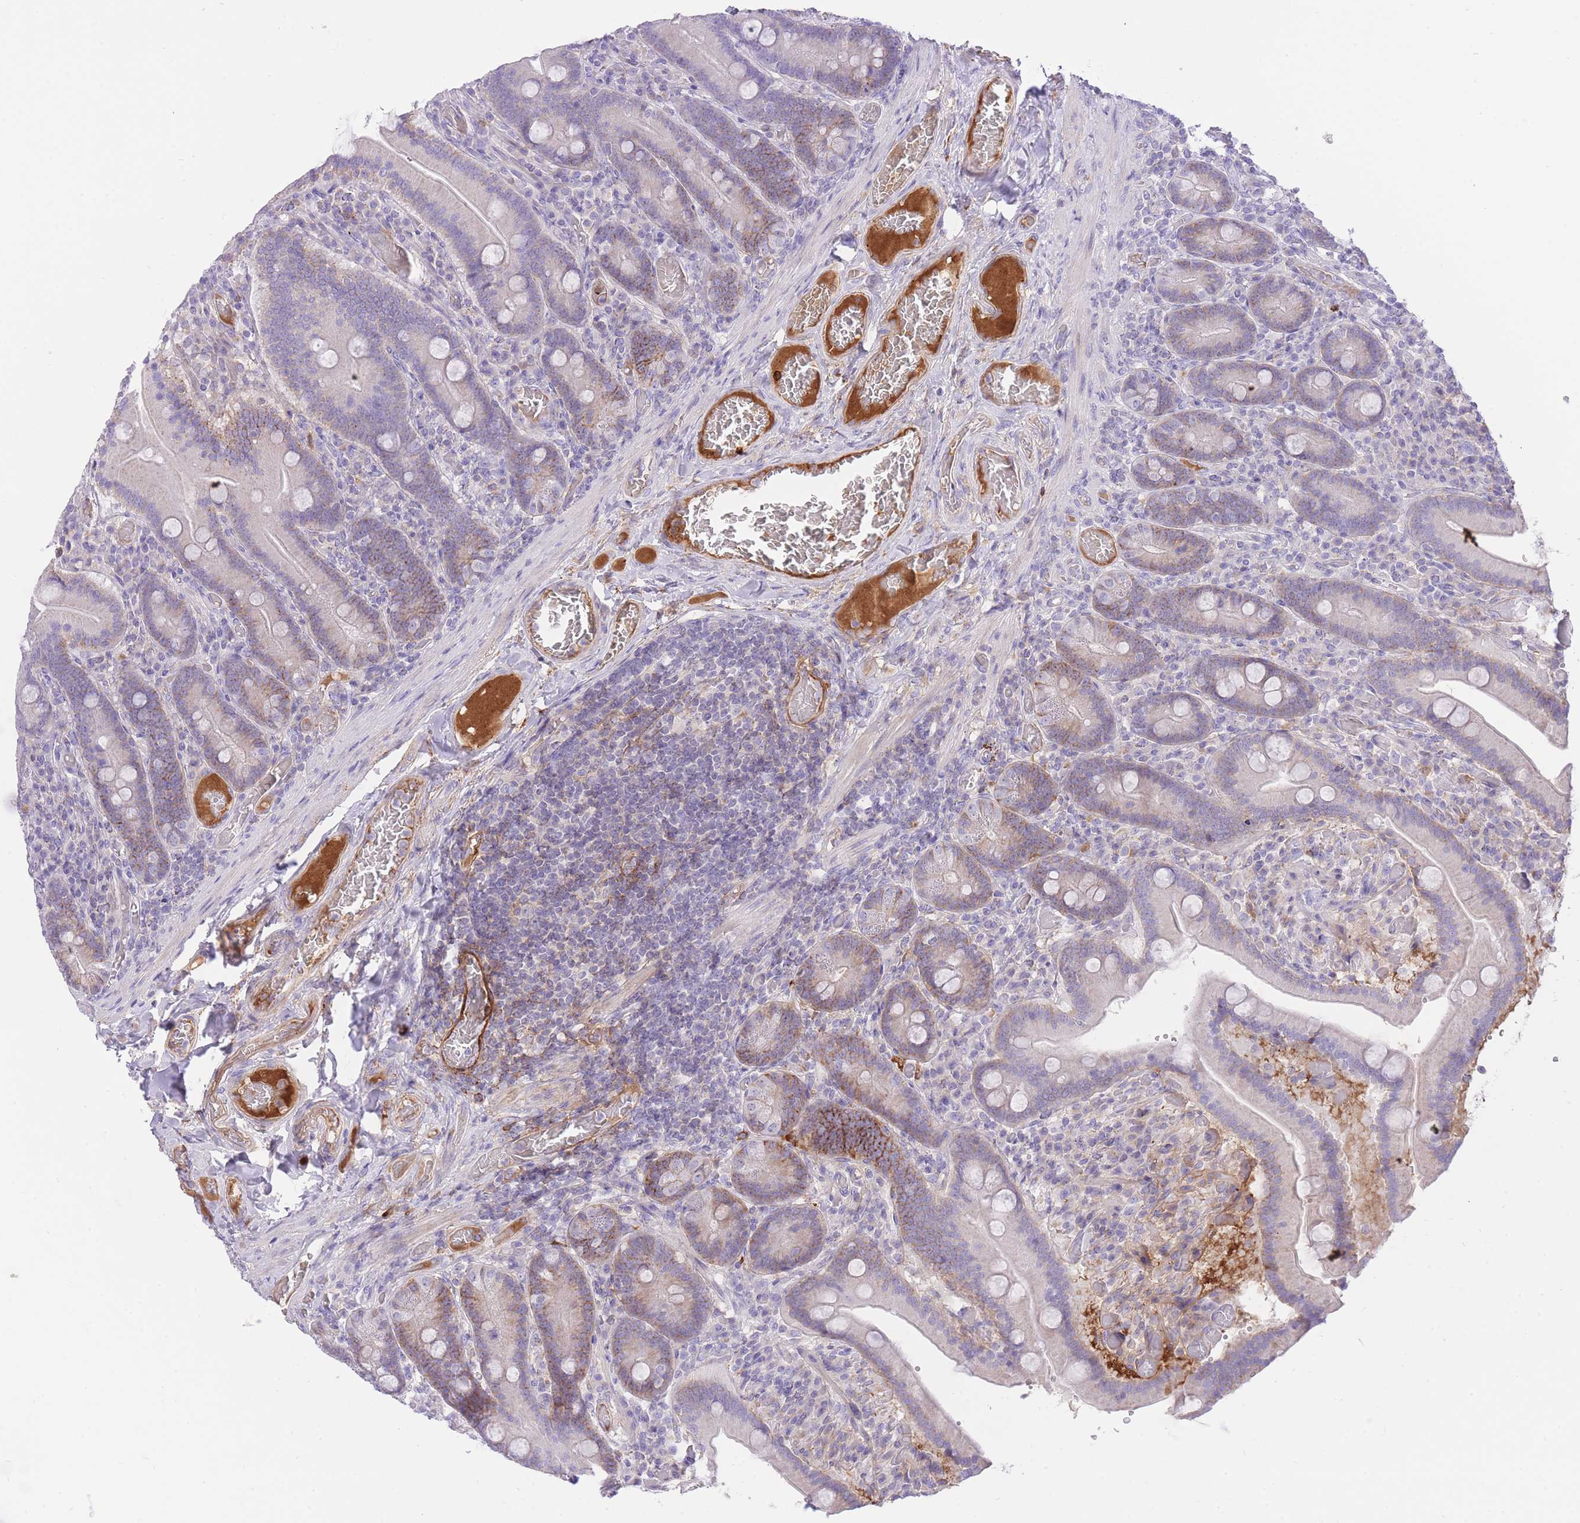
{"staining": {"intensity": "moderate", "quantity": "<25%", "location": "cytoplasmic/membranous"}, "tissue": "duodenum", "cell_type": "Glandular cells", "image_type": "normal", "snomed": [{"axis": "morphology", "description": "Normal tissue, NOS"}, {"axis": "topography", "description": "Duodenum"}], "caption": "This is an image of IHC staining of normal duodenum, which shows moderate staining in the cytoplasmic/membranous of glandular cells.", "gene": "HRG", "patient": {"sex": "female", "age": 62}}